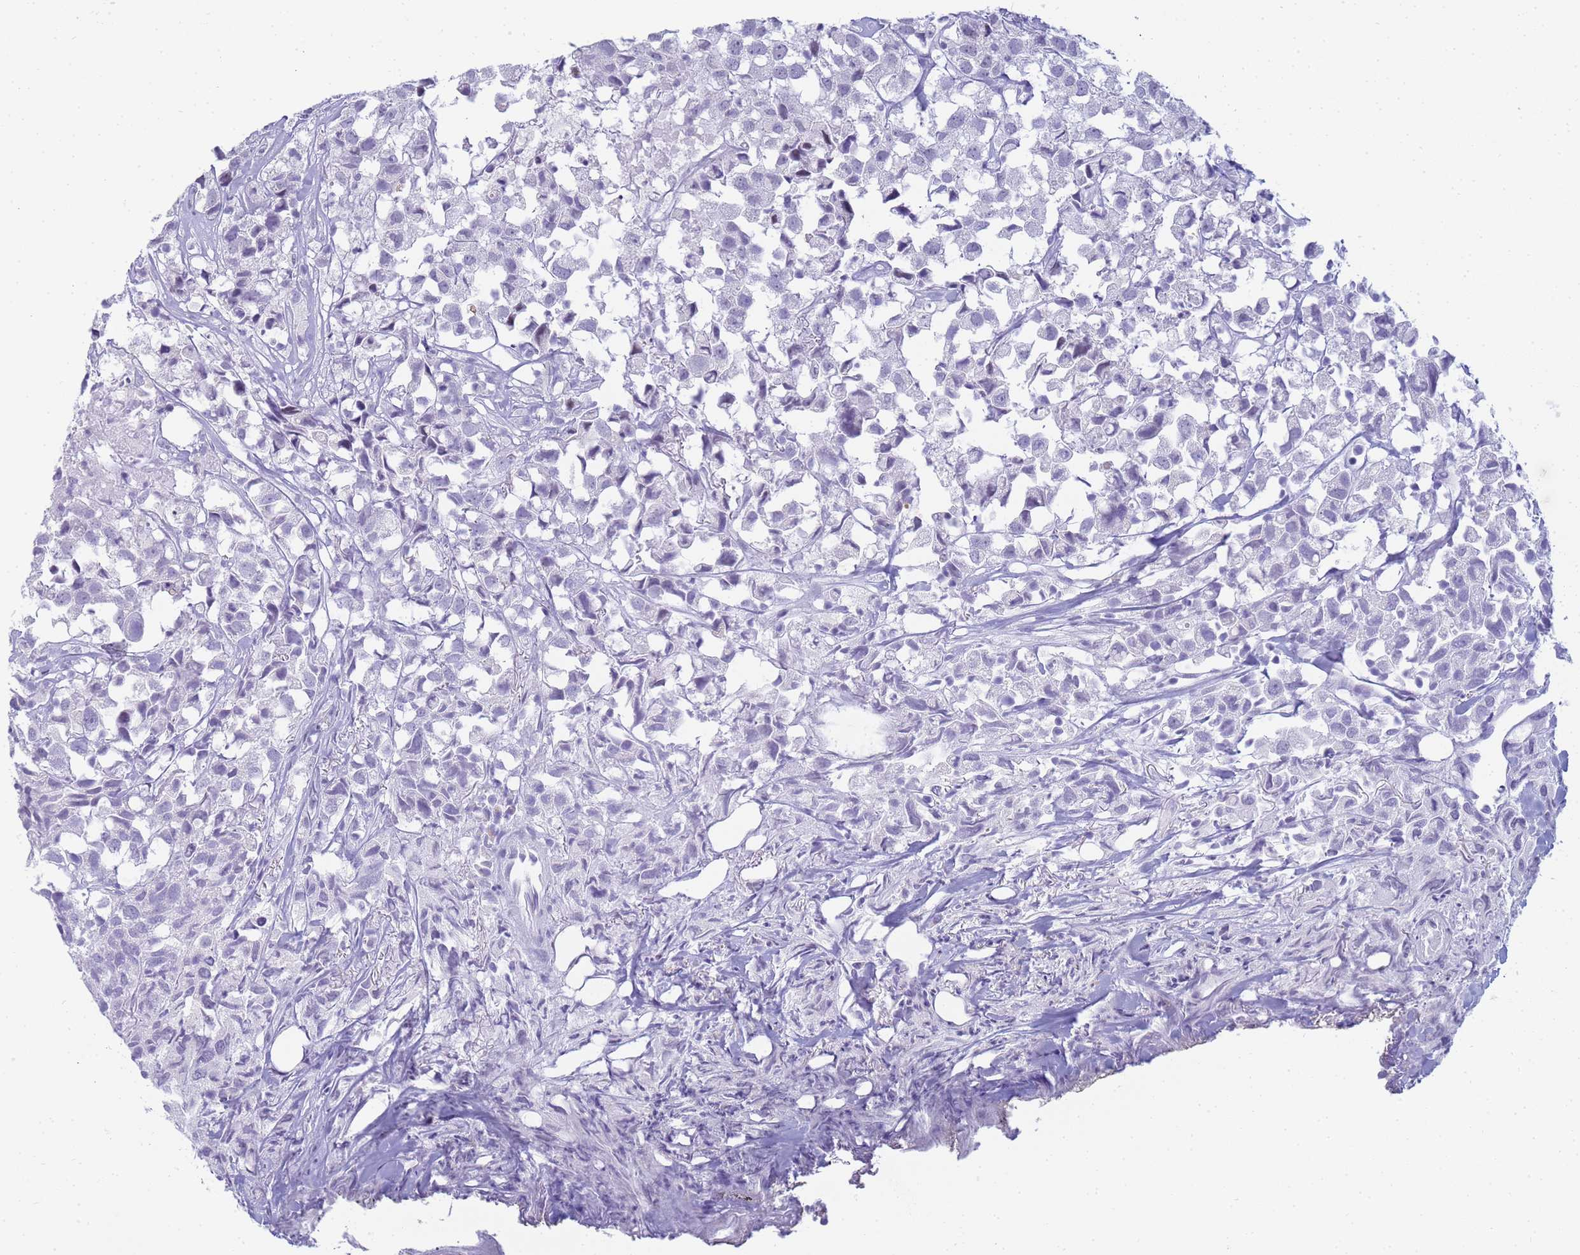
{"staining": {"intensity": "negative", "quantity": "none", "location": "none"}, "tissue": "urothelial cancer", "cell_type": "Tumor cells", "image_type": "cancer", "snomed": [{"axis": "morphology", "description": "Urothelial carcinoma, High grade"}, {"axis": "topography", "description": "Urinary bladder"}], "caption": "High power microscopy image of an IHC photomicrograph of high-grade urothelial carcinoma, revealing no significant expression in tumor cells. (Immunohistochemistry, brightfield microscopy, high magnification).", "gene": "SNX20", "patient": {"sex": "female", "age": 75}}